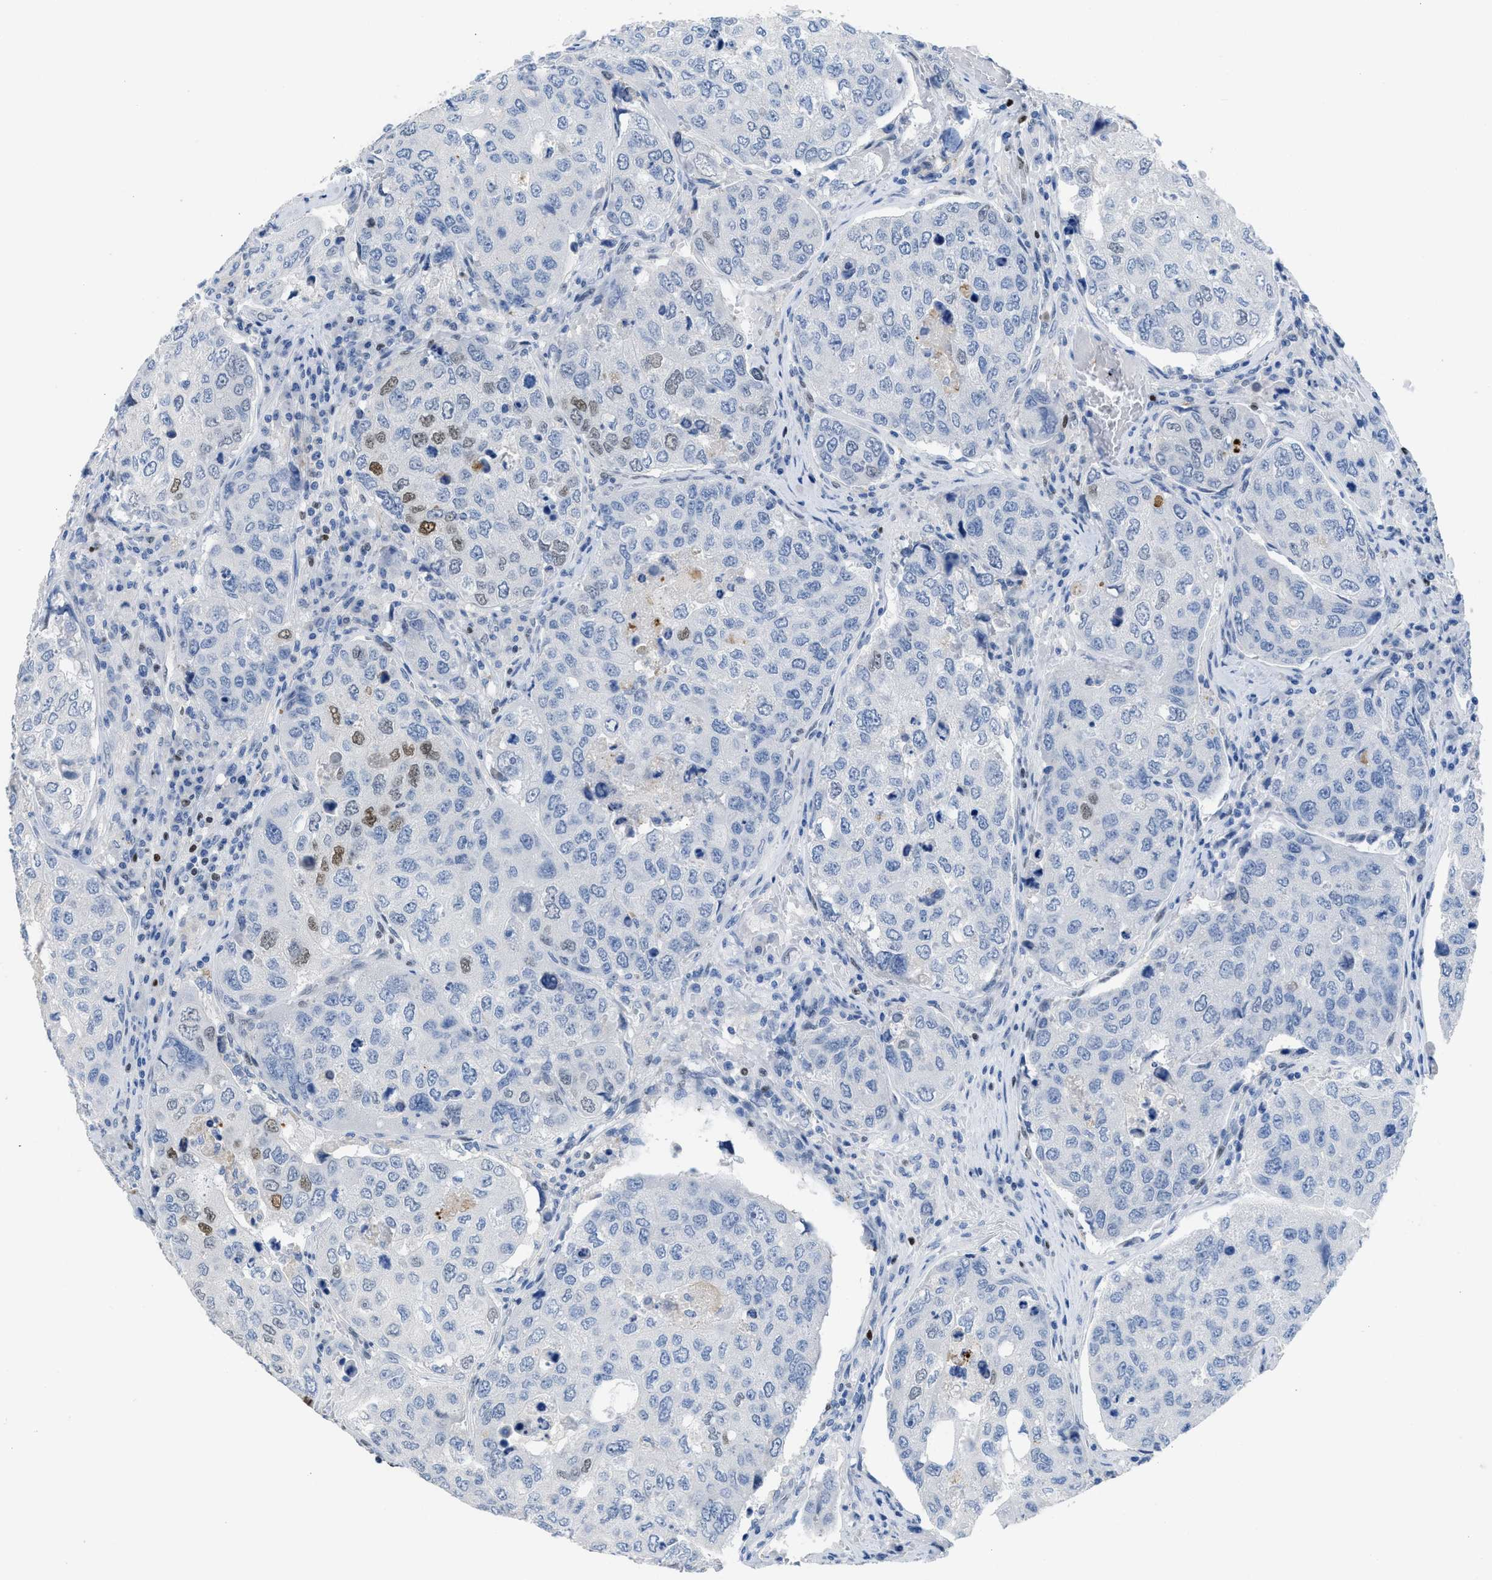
{"staining": {"intensity": "moderate", "quantity": "<25%", "location": "cytoplasmic/membranous,nuclear"}, "tissue": "urothelial cancer", "cell_type": "Tumor cells", "image_type": "cancer", "snomed": [{"axis": "morphology", "description": "Urothelial carcinoma, High grade"}, {"axis": "topography", "description": "Lymph node"}, {"axis": "topography", "description": "Urinary bladder"}], "caption": "Immunohistochemistry staining of high-grade urothelial carcinoma, which displays low levels of moderate cytoplasmic/membranous and nuclear staining in approximately <25% of tumor cells indicating moderate cytoplasmic/membranous and nuclear protein expression. The staining was performed using DAB (brown) for protein detection and nuclei were counterstained in hematoxylin (blue).", "gene": "LEF1", "patient": {"sex": "male", "age": 51}}